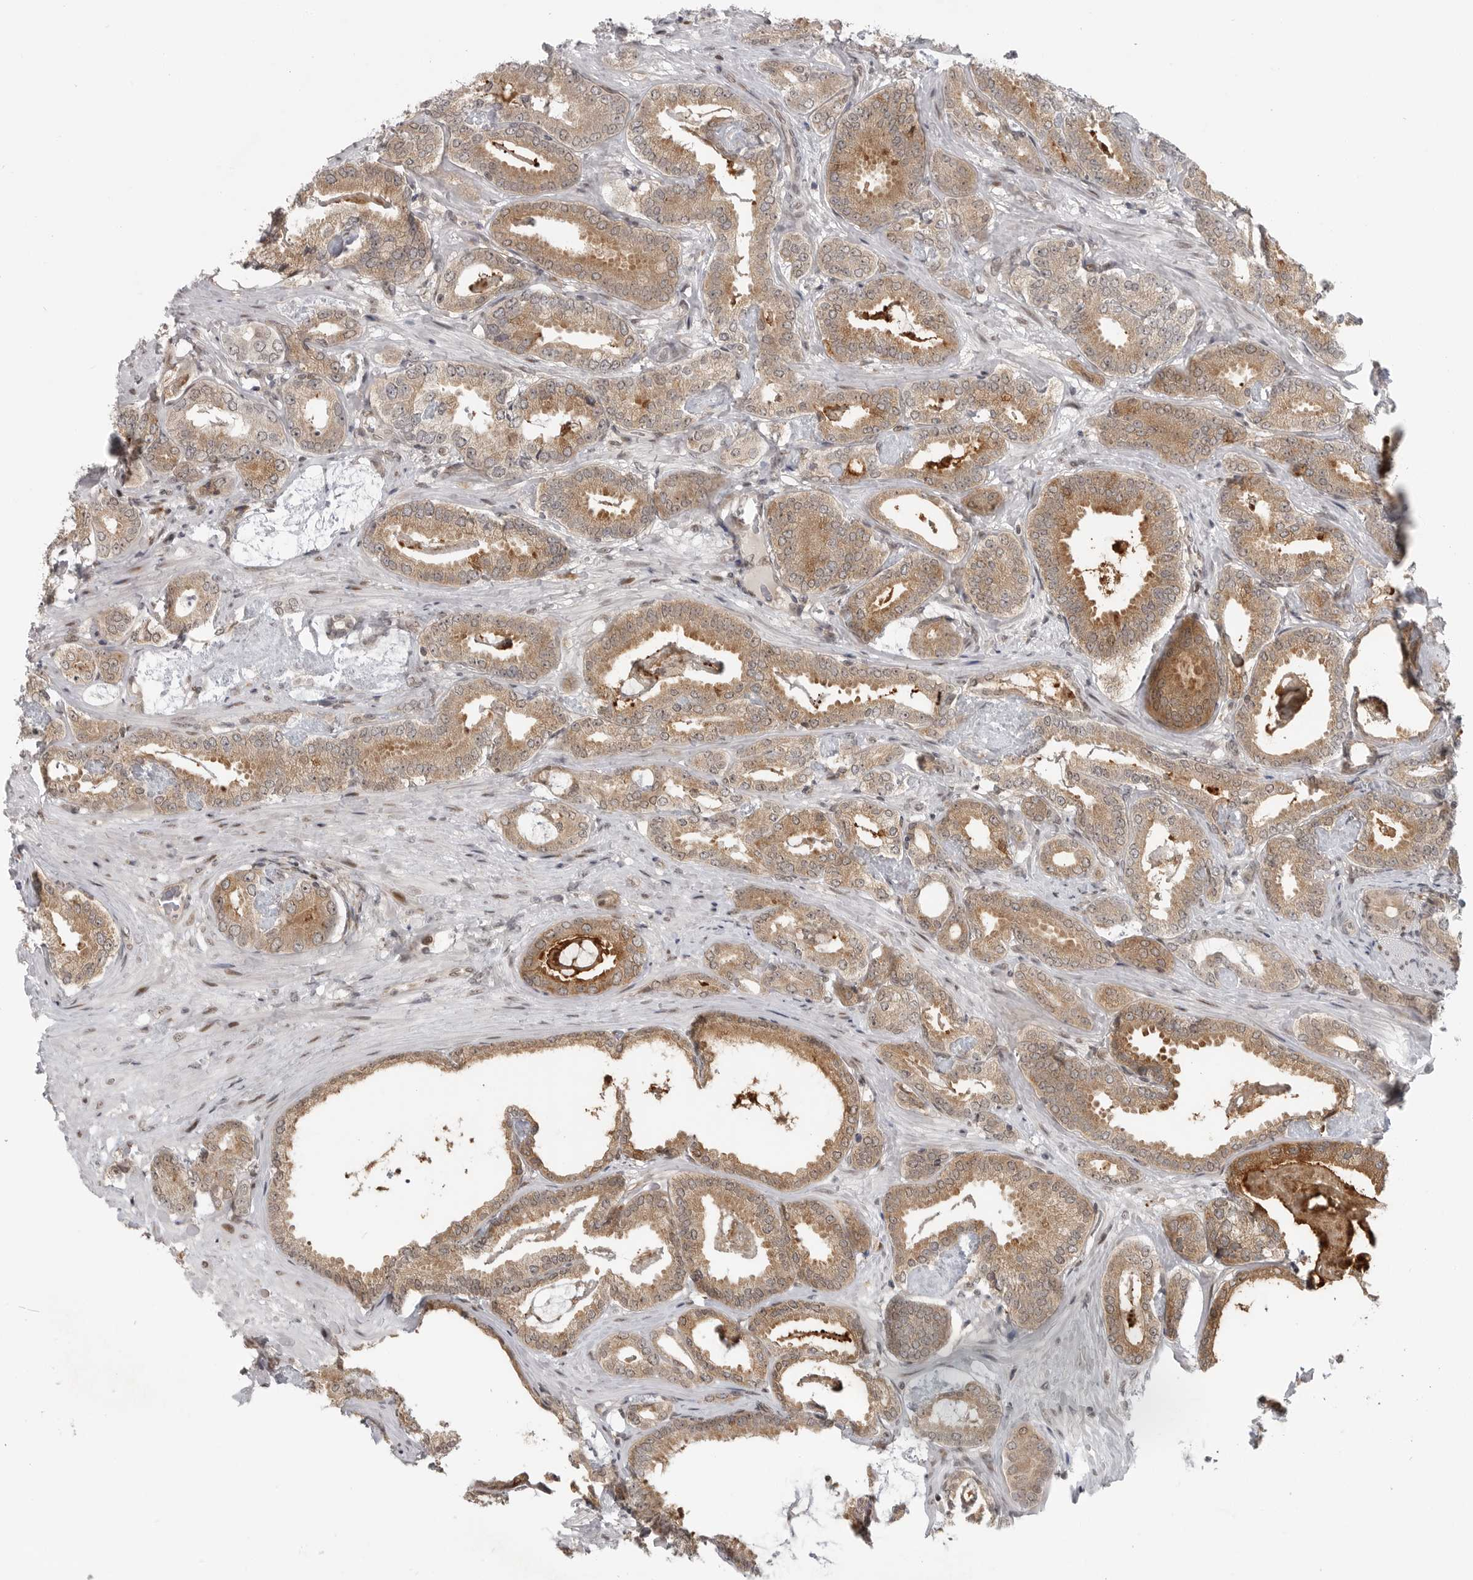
{"staining": {"intensity": "moderate", "quantity": ">75%", "location": "cytoplasmic/membranous"}, "tissue": "prostate cancer", "cell_type": "Tumor cells", "image_type": "cancer", "snomed": [{"axis": "morphology", "description": "Adenocarcinoma, Low grade"}, {"axis": "topography", "description": "Prostate"}], "caption": "Prostate cancer (adenocarcinoma (low-grade)) stained with DAB IHC shows medium levels of moderate cytoplasmic/membranous expression in about >75% of tumor cells. (brown staining indicates protein expression, while blue staining denotes nuclei).", "gene": "CEP295NL", "patient": {"sex": "male", "age": 71}}